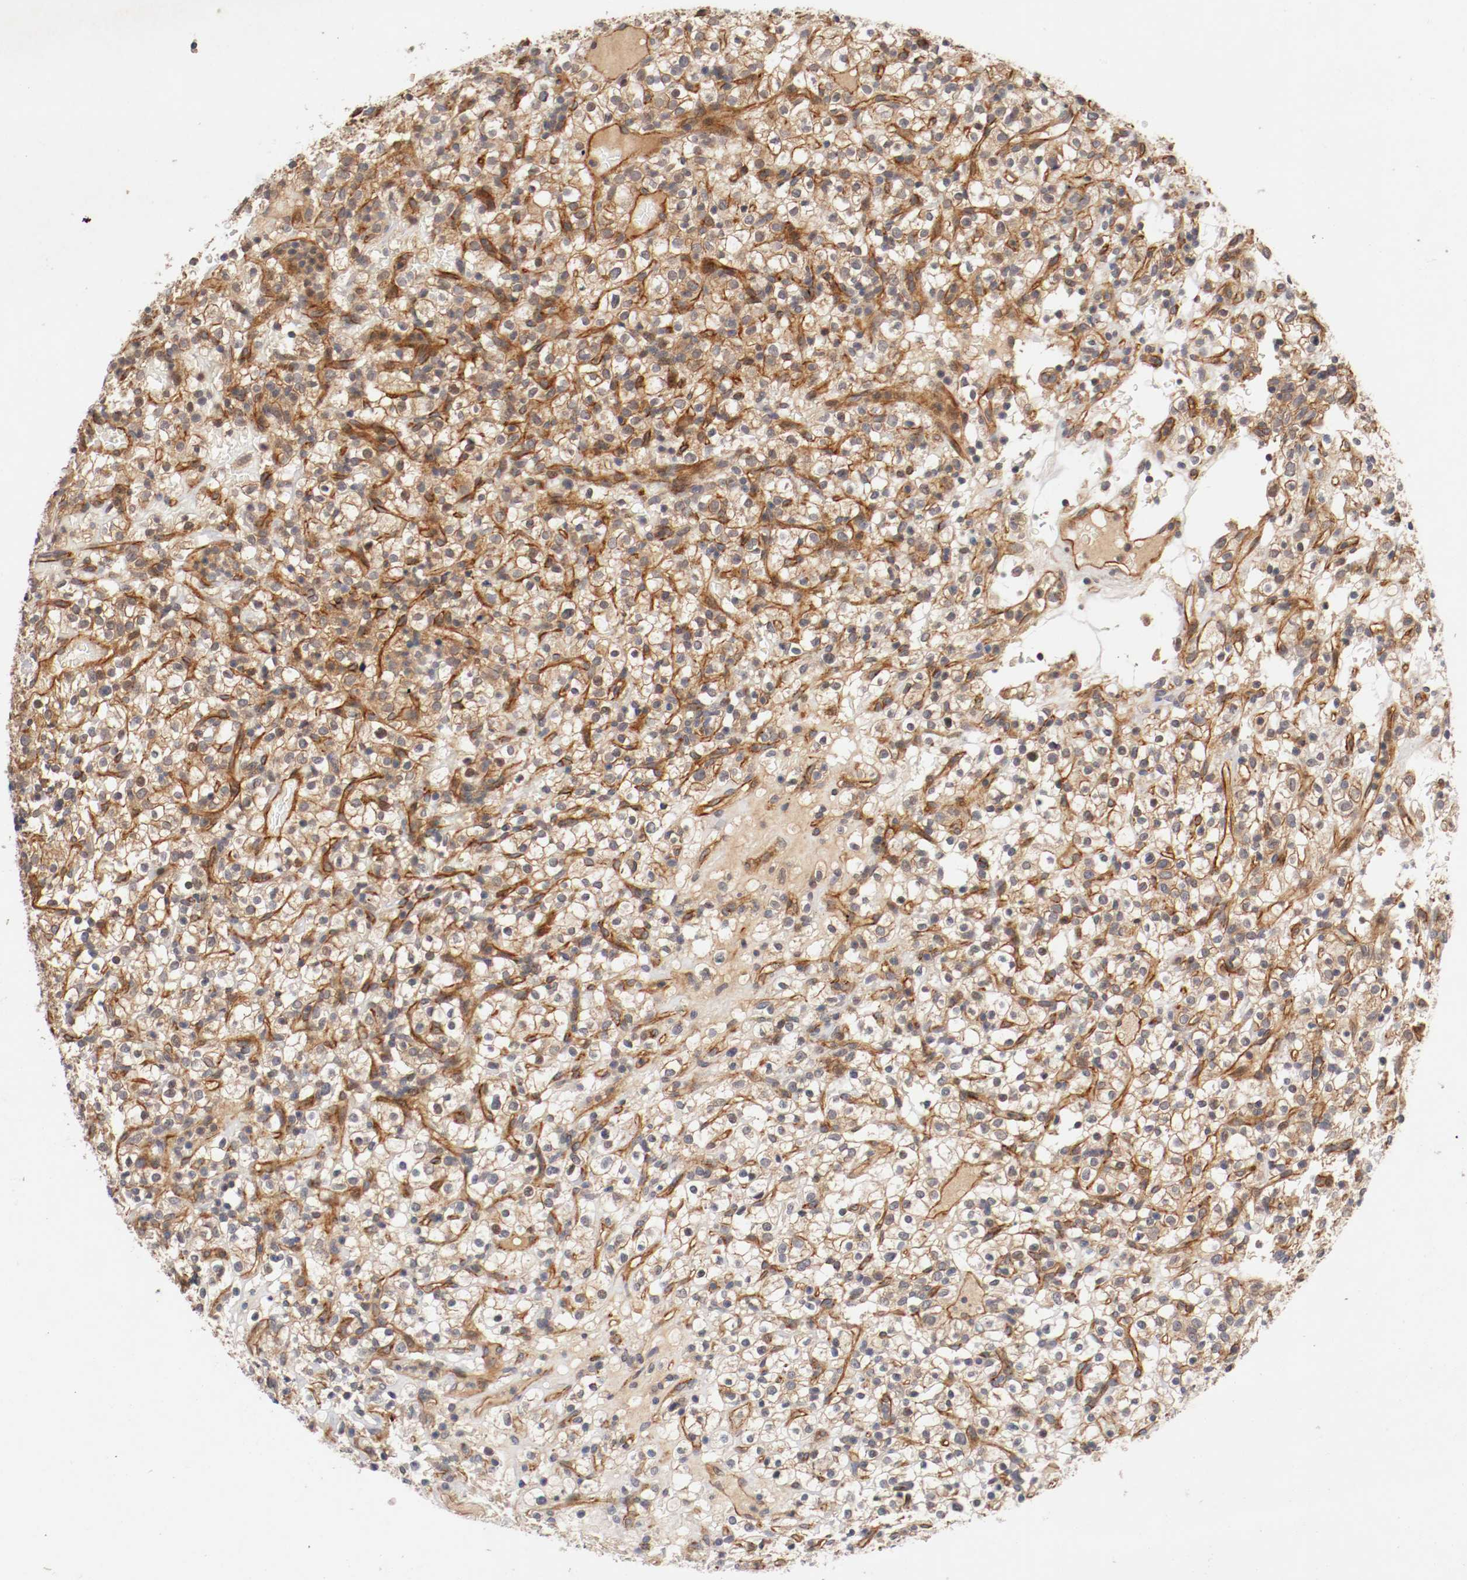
{"staining": {"intensity": "moderate", "quantity": ">75%", "location": "cytoplasmic/membranous"}, "tissue": "renal cancer", "cell_type": "Tumor cells", "image_type": "cancer", "snomed": [{"axis": "morphology", "description": "Normal tissue, NOS"}, {"axis": "morphology", "description": "Adenocarcinoma, NOS"}, {"axis": "topography", "description": "Kidney"}], "caption": "Immunohistochemical staining of human renal adenocarcinoma demonstrates moderate cytoplasmic/membranous protein expression in approximately >75% of tumor cells.", "gene": "TYK2", "patient": {"sex": "female", "age": 72}}